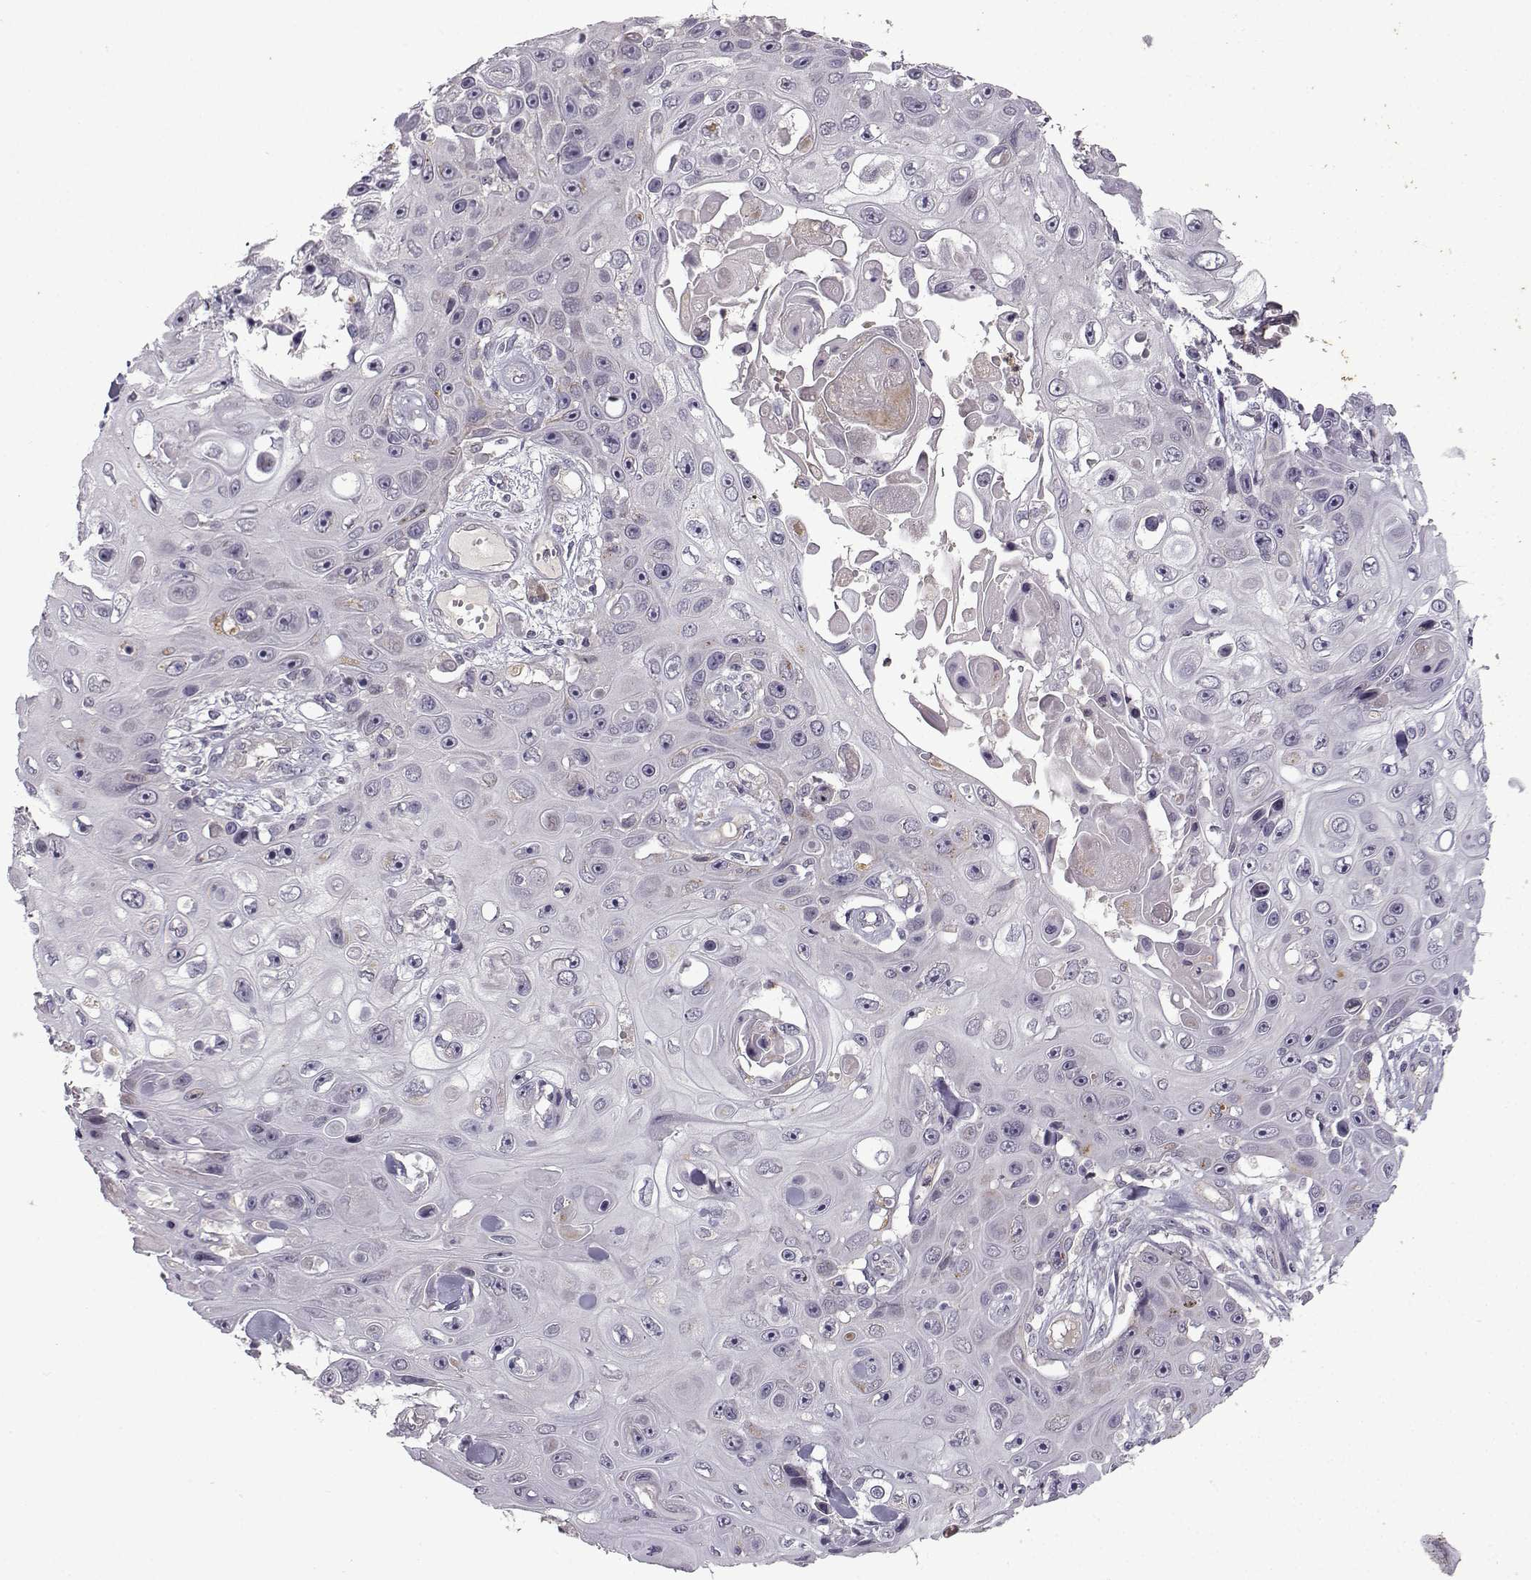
{"staining": {"intensity": "negative", "quantity": "none", "location": "none"}, "tissue": "skin cancer", "cell_type": "Tumor cells", "image_type": "cancer", "snomed": [{"axis": "morphology", "description": "Squamous cell carcinoma, NOS"}, {"axis": "topography", "description": "Skin"}], "caption": "The histopathology image demonstrates no significant expression in tumor cells of squamous cell carcinoma (skin). (DAB immunohistochemistry (IHC) with hematoxylin counter stain).", "gene": "OPRD1", "patient": {"sex": "male", "age": 82}}